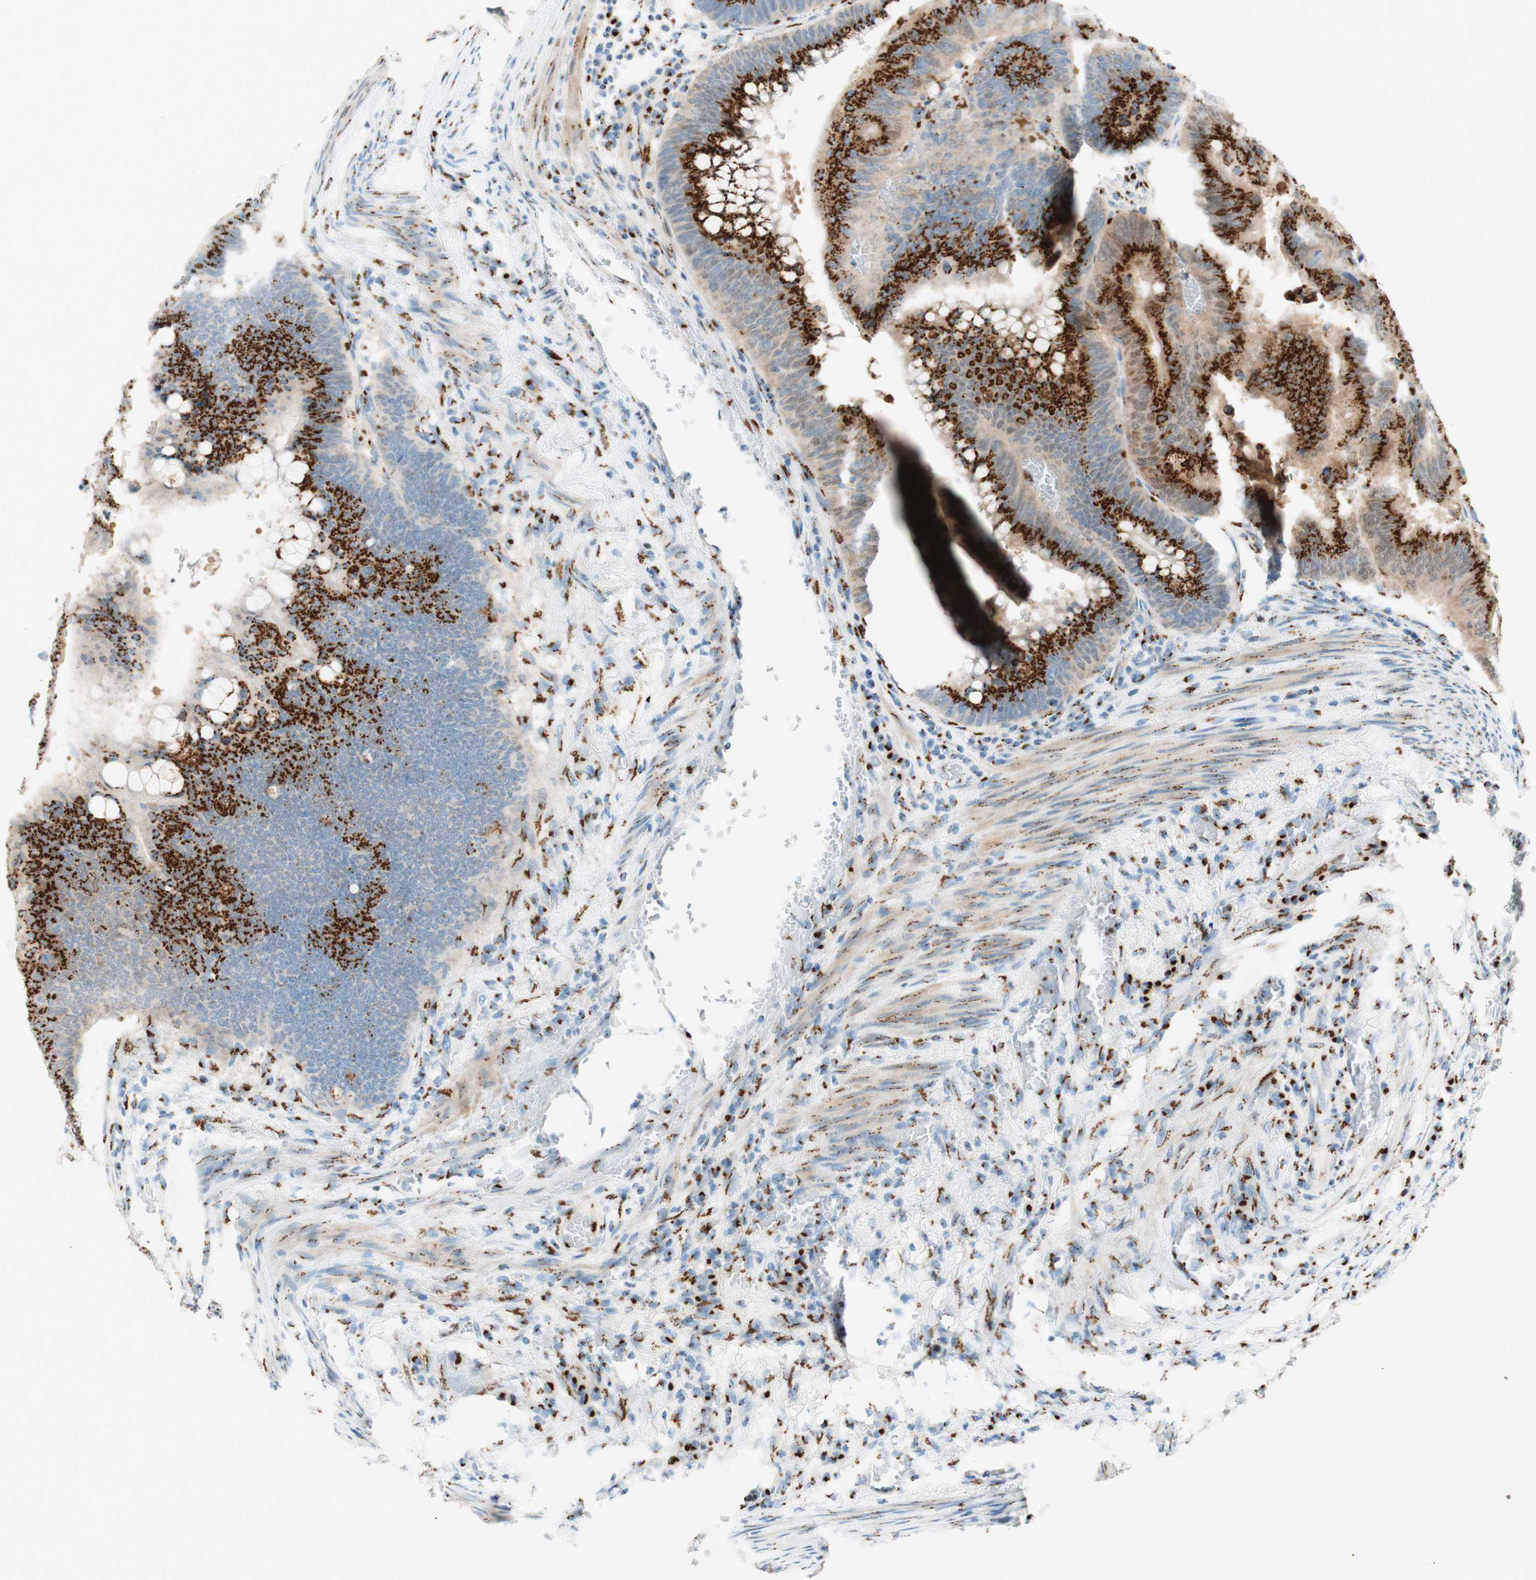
{"staining": {"intensity": "strong", "quantity": ">75%", "location": "cytoplasmic/membranous"}, "tissue": "colorectal cancer", "cell_type": "Tumor cells", "image_type": "cancer", "snomed": [{"axis": "morphology", "description": "Normal tissue, NOS"}, {"axis": "morphology", "description": "Adenocarcinoma, NOS"}, {"axis": "topography", "description": "Rectum"}, {"axis": "topography", "description": "Peripheral nerve tissue"}], "caption": "IHC of colorectal cancer reveals high levels of strong cytoplasmic/membranous positivity in approximately >75% of tumor cells. The staining was performed using DAB (3,3'-diaminobenzidine) to visualize the protein expression in brown, while the nuclei were stained in blue with hematoxylin (Magnification: 20x).", "gene": "GOLGB1", "patient": {"sex": "male", "age": 92}}